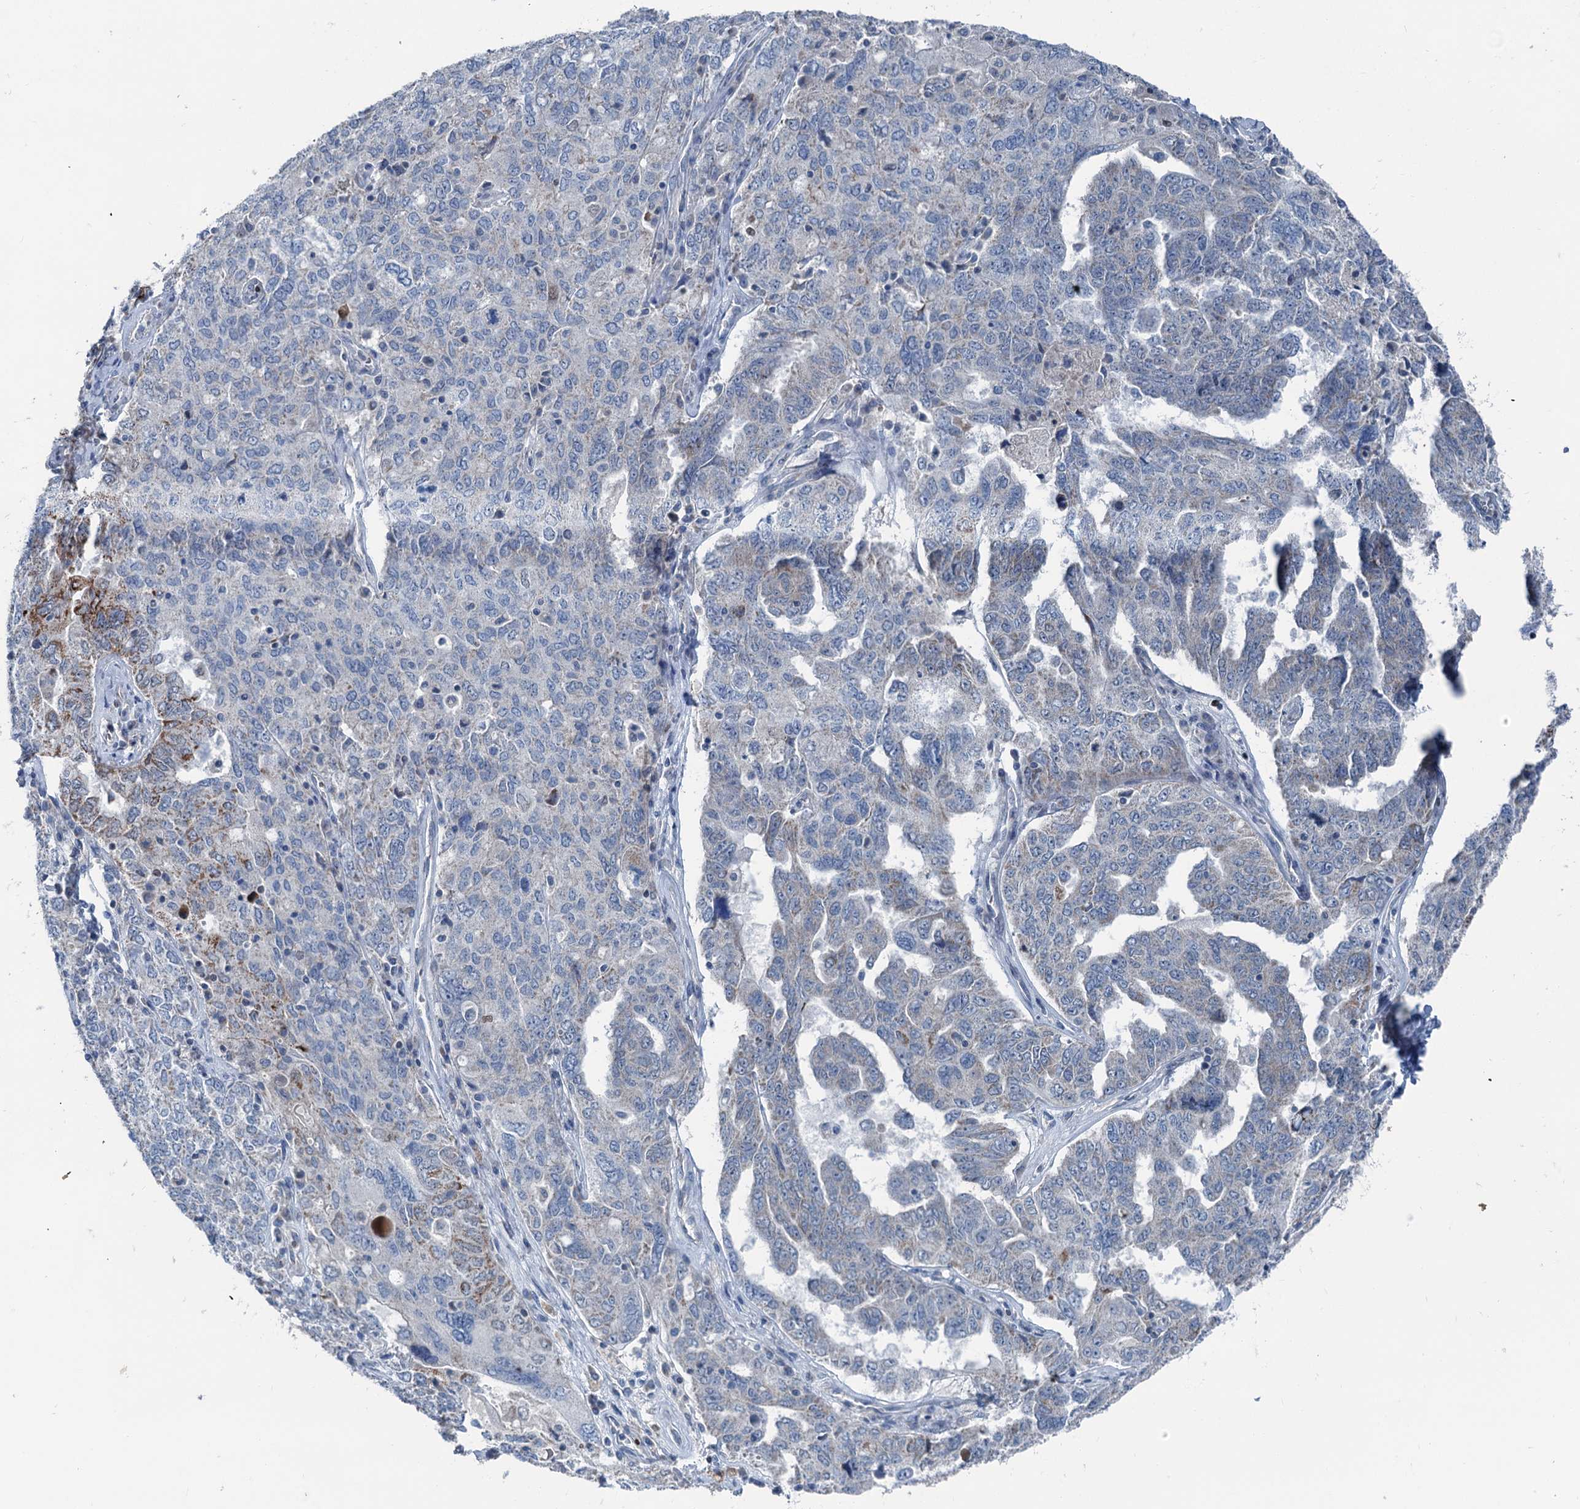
{"staining": {"intensity": "weak", "quantity": "<25%", "location": "cytoplasmic/membranous"}, "tissue": "ovarian cancer", "cell_type": "Tumor cells", "image_type": "cancer", "snomed": [{"axis": "morphology", "description": "Carcinoma, endometroid"}, {"axis": "topography", "description": "Ovary"}], "caption": "A photomicrograph of human ovarian cancer is negative for staining in tumor cells. (DAB (3,3'-diaminobenzidine) immunohistochemistry, high magnification).", "gene": "ELP4", "patient": {"sex": "female", "age": 62}}